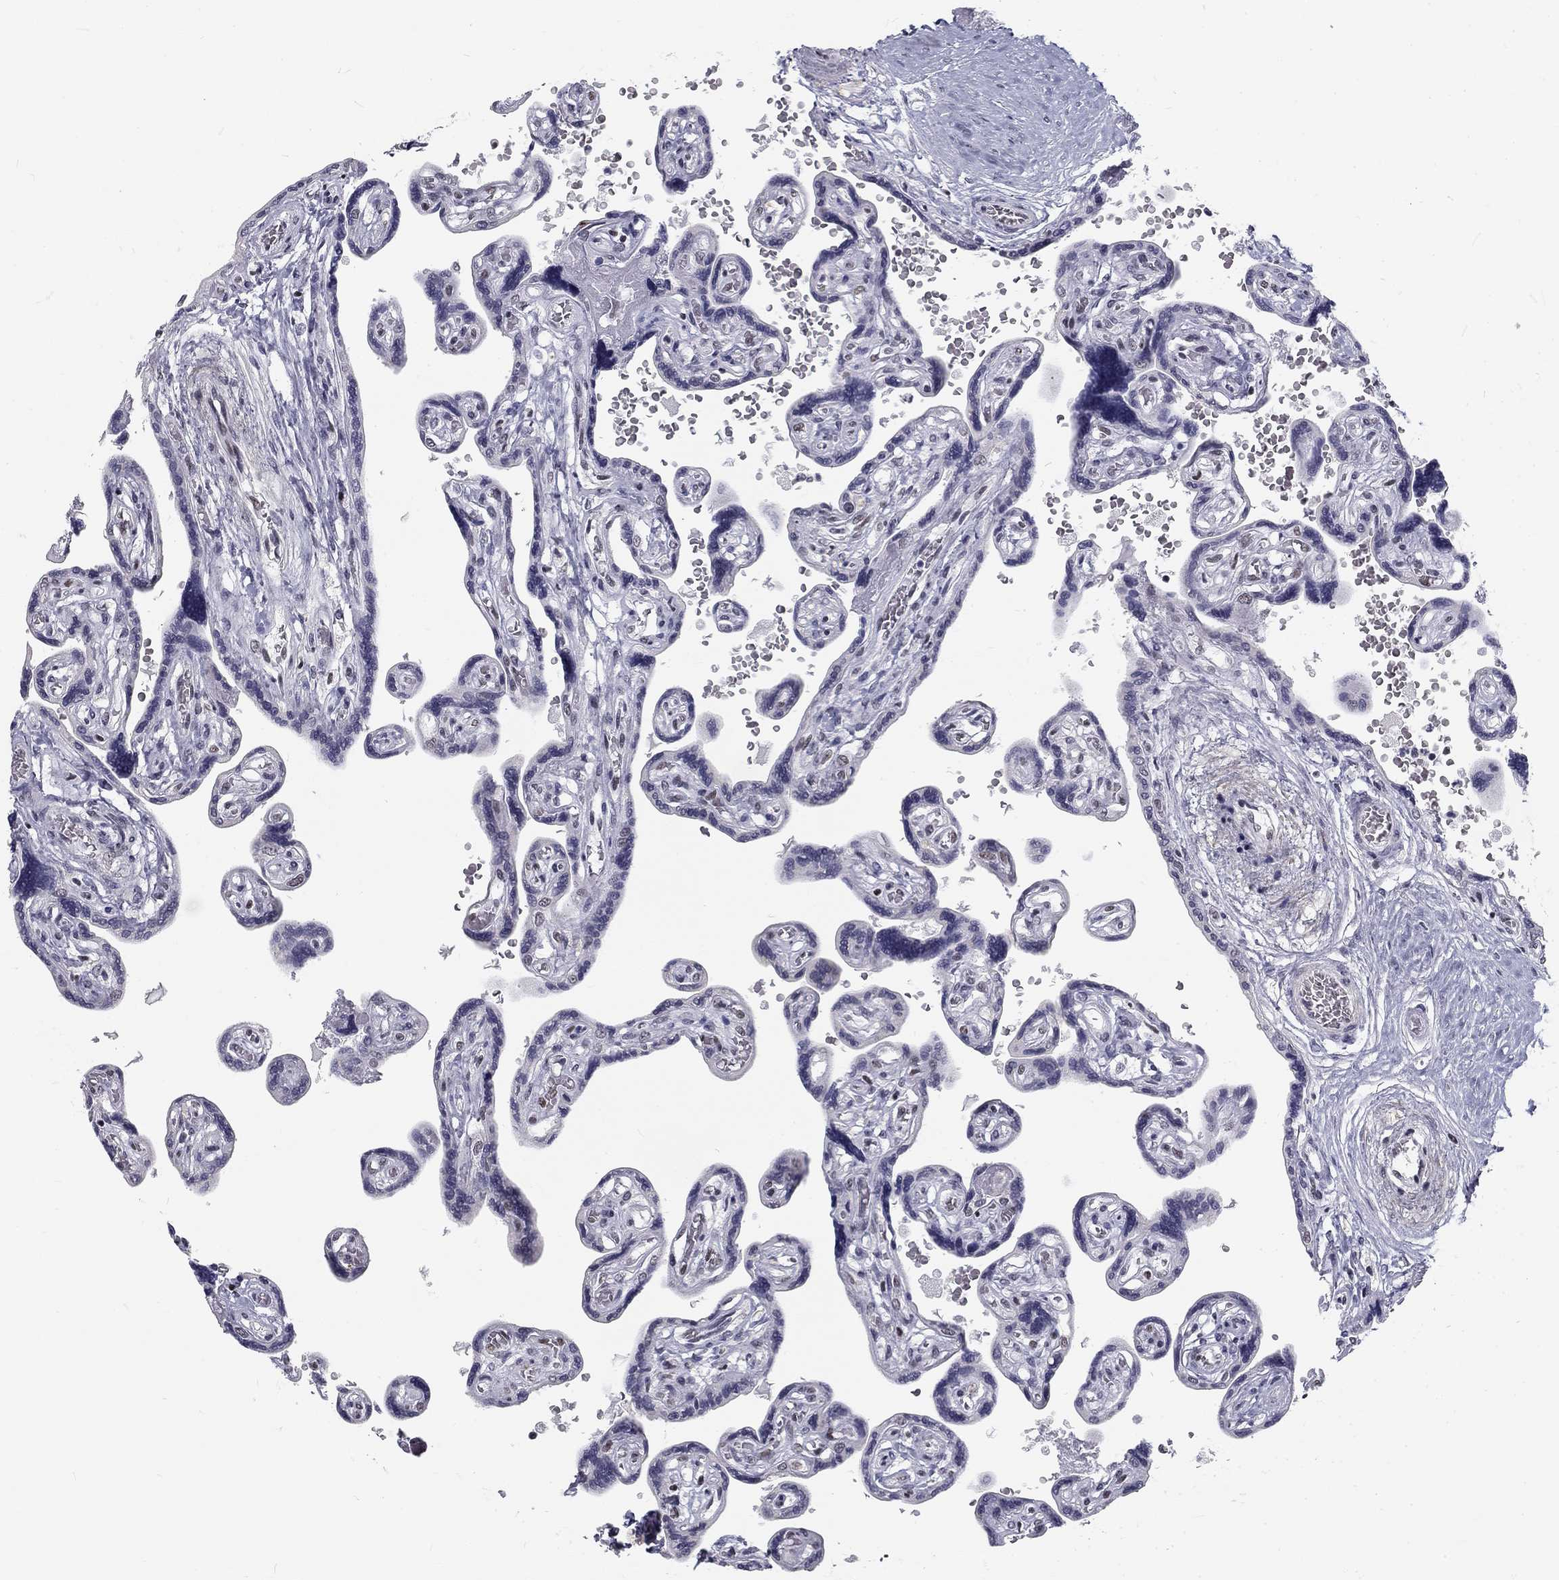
{"staining": {"intensity": "weak", "quantity": ">75%", "location": "nuclear"}, "tissue": "placenta", "cell_type": "Decidual cells", "image_type": "normal", "snomed": [{"axis": "morphology", "description": "Normal tissue, NOS"}, {"axis": "topography", "description": "Placenta"}], "caption": "Immunohistochemical staining of normal human placenta reveals >75% levels of weak nuclear protein staining in approximately >75% of decidual cells. The protein of interest is stained brown, and the nuclei are stained in blue (DAB IHC with brightfield microscopy, high magnification).", "gene": "SNORC", "patient": {"sex": "female", "age": 32}}